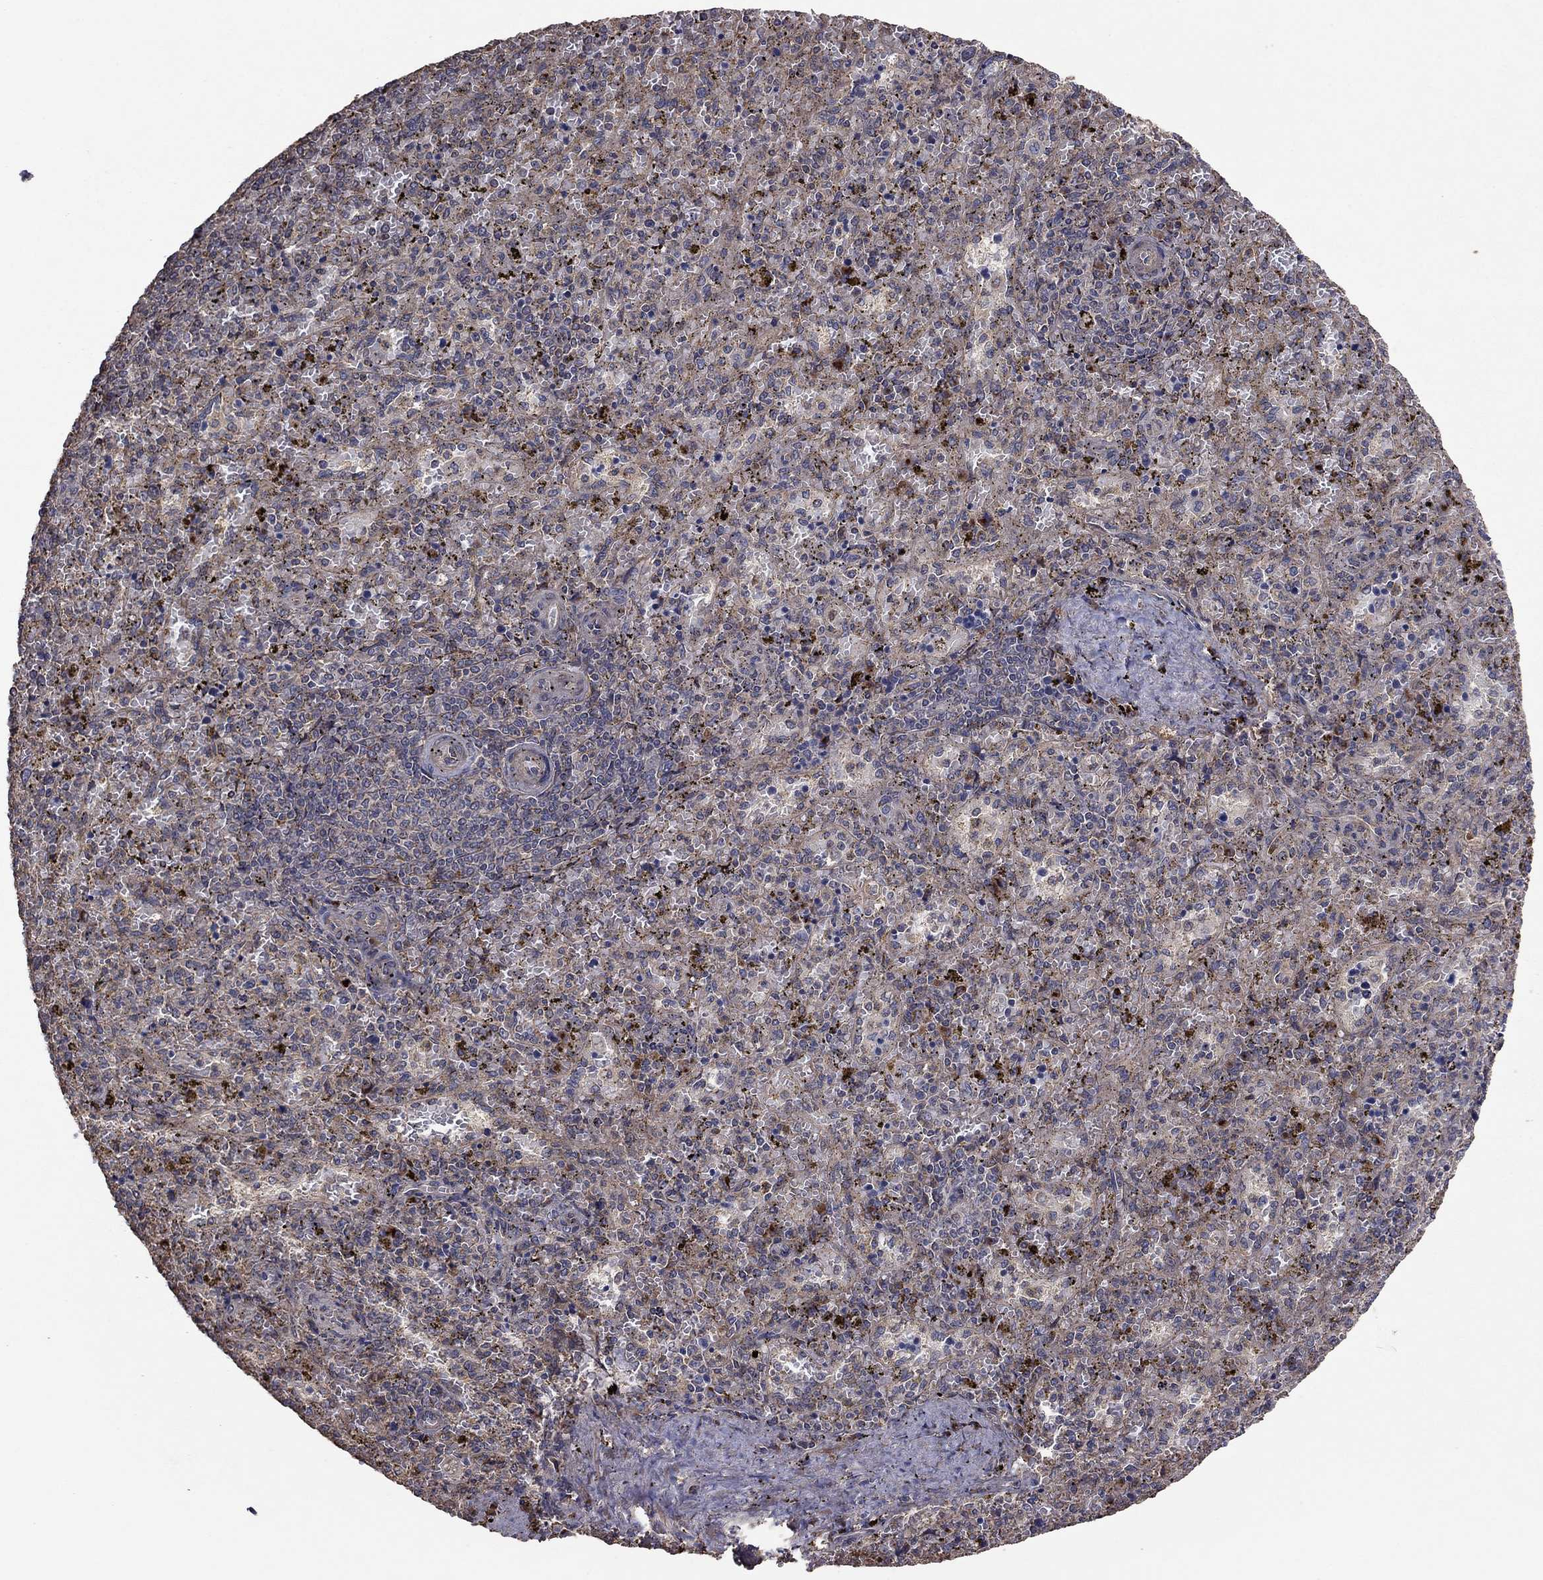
{"staining": {"intensity": "negative", "quantity": "none", "location": "none"}, "tissue": "spleen", "cell_type": "Cells in red pulp", "image_type": "normal", "snomed": [{"axis": "morphology", "description": "Normal tissue, NOS"}, {"axis": "topography", "description": "Spleen"}], "caption": "DAB (3,3'-diaminobenzidine) immunohistochemical staining of normal human spleen displays no significant positivity in cells in red pulp. (Brightfield microscopy of DAB (3,3'-diaminobenzidine) immunohistochemistry at high magnification).", "gene": "FLT4", "patient": {"sex": "female", "age": 50}}